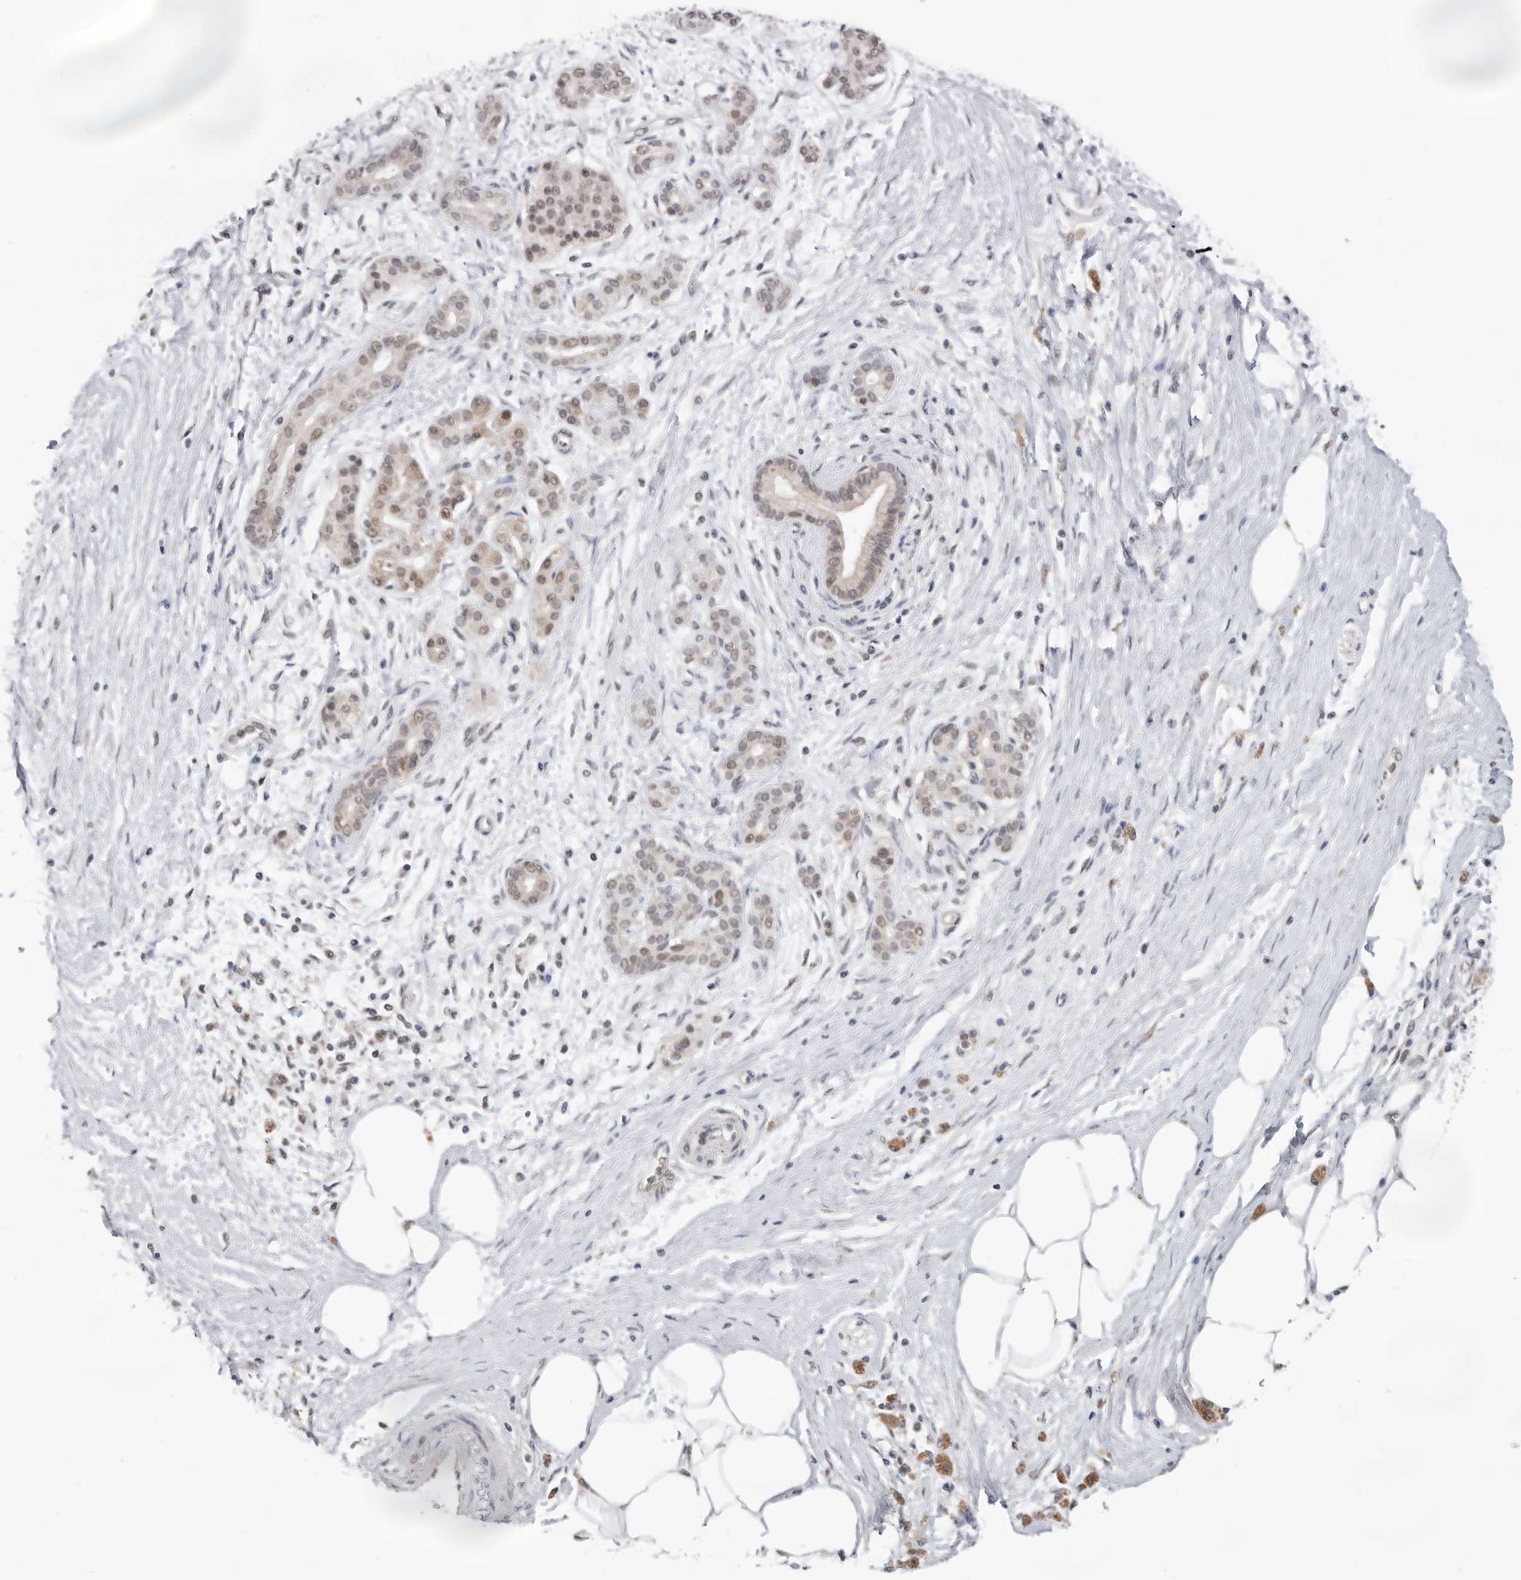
{"staining": {"intensity": "weak", "quantity": "25%-75%", "location": "nuclear"}, "tissue": "pancreatic cancer", "cell_type": "Tumor cells", "image_type": "cancer", "snomed": [{"axis": "morphology", "description": "Adenocarcinoma, NOS"}, {"axis": "topography", "description": "Pancreas"}], "caption": "The micrograph exhibits a brown stain indicating the presence of a protein in the nuclear of tumor cells in pancreatic cancer (adenocarcinoma).", "gene": "BRCA2", "patient": {"sex": "male", "age": 58}}